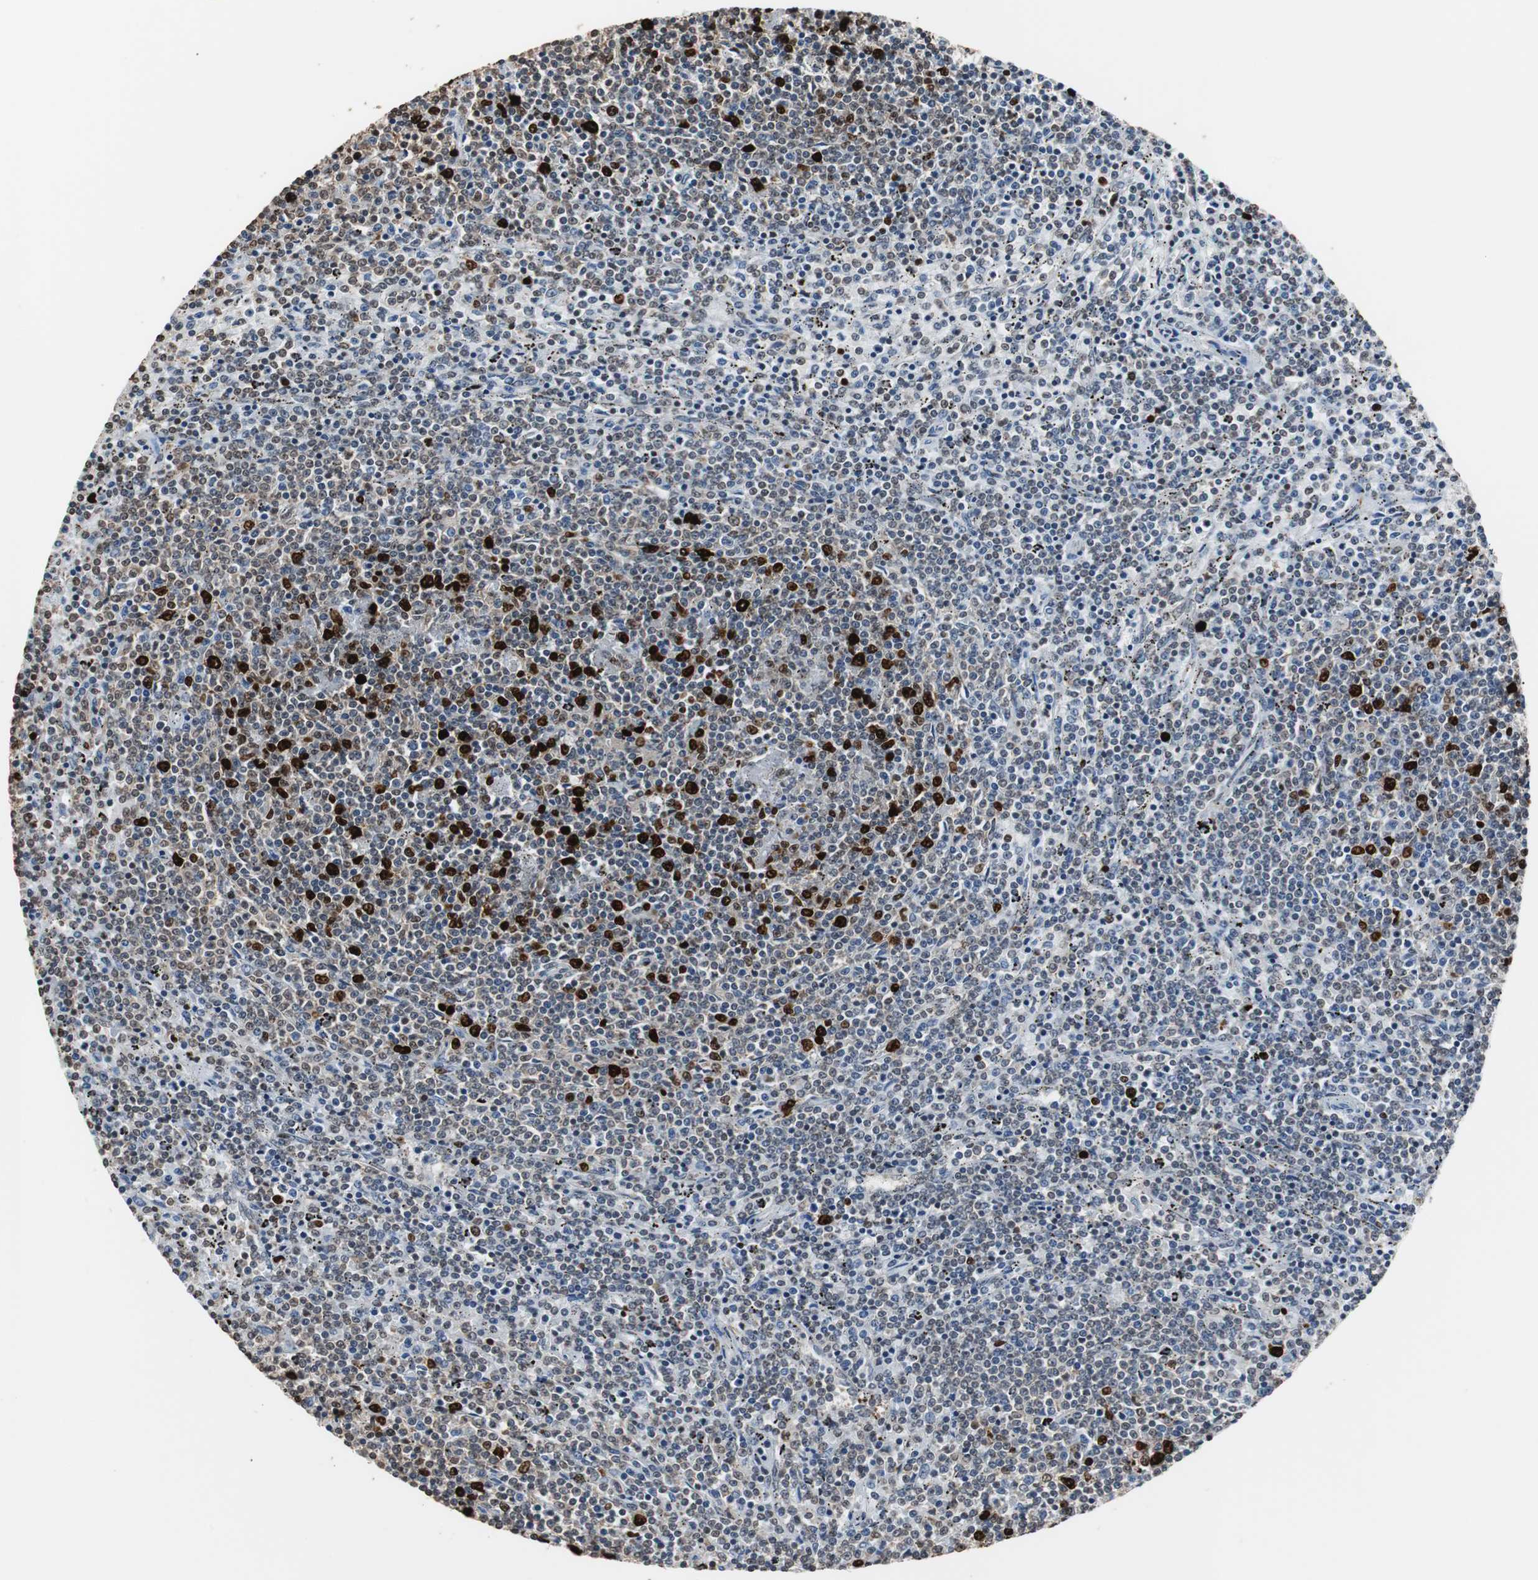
{"staining": {"intensity": "strong", "quantity": "<25%", "location": "nuclear"}, "tissue": "lymphoma", "cell_type": "Tumor cells", "image_type": "cancer", "snomed": [{"axis": "morphology", "description": "Malignant lymphoma, non-Hodgkin's type, Low grade"}, {"axis": "topography", "description": "Spleen"}], "caption": "A medium amount of strong nuclear staining is appreciated in approximately <25% of tumor cells in malignant lymphoma, non-Hodgkin's type (low-grade) tissue. (DAB (3,3'-diaminobenzidine) = brown stain, brightfield microscopy at high magnification).", "gene": "TOP2A", "patient": {"sex": "female", "age": 50}}